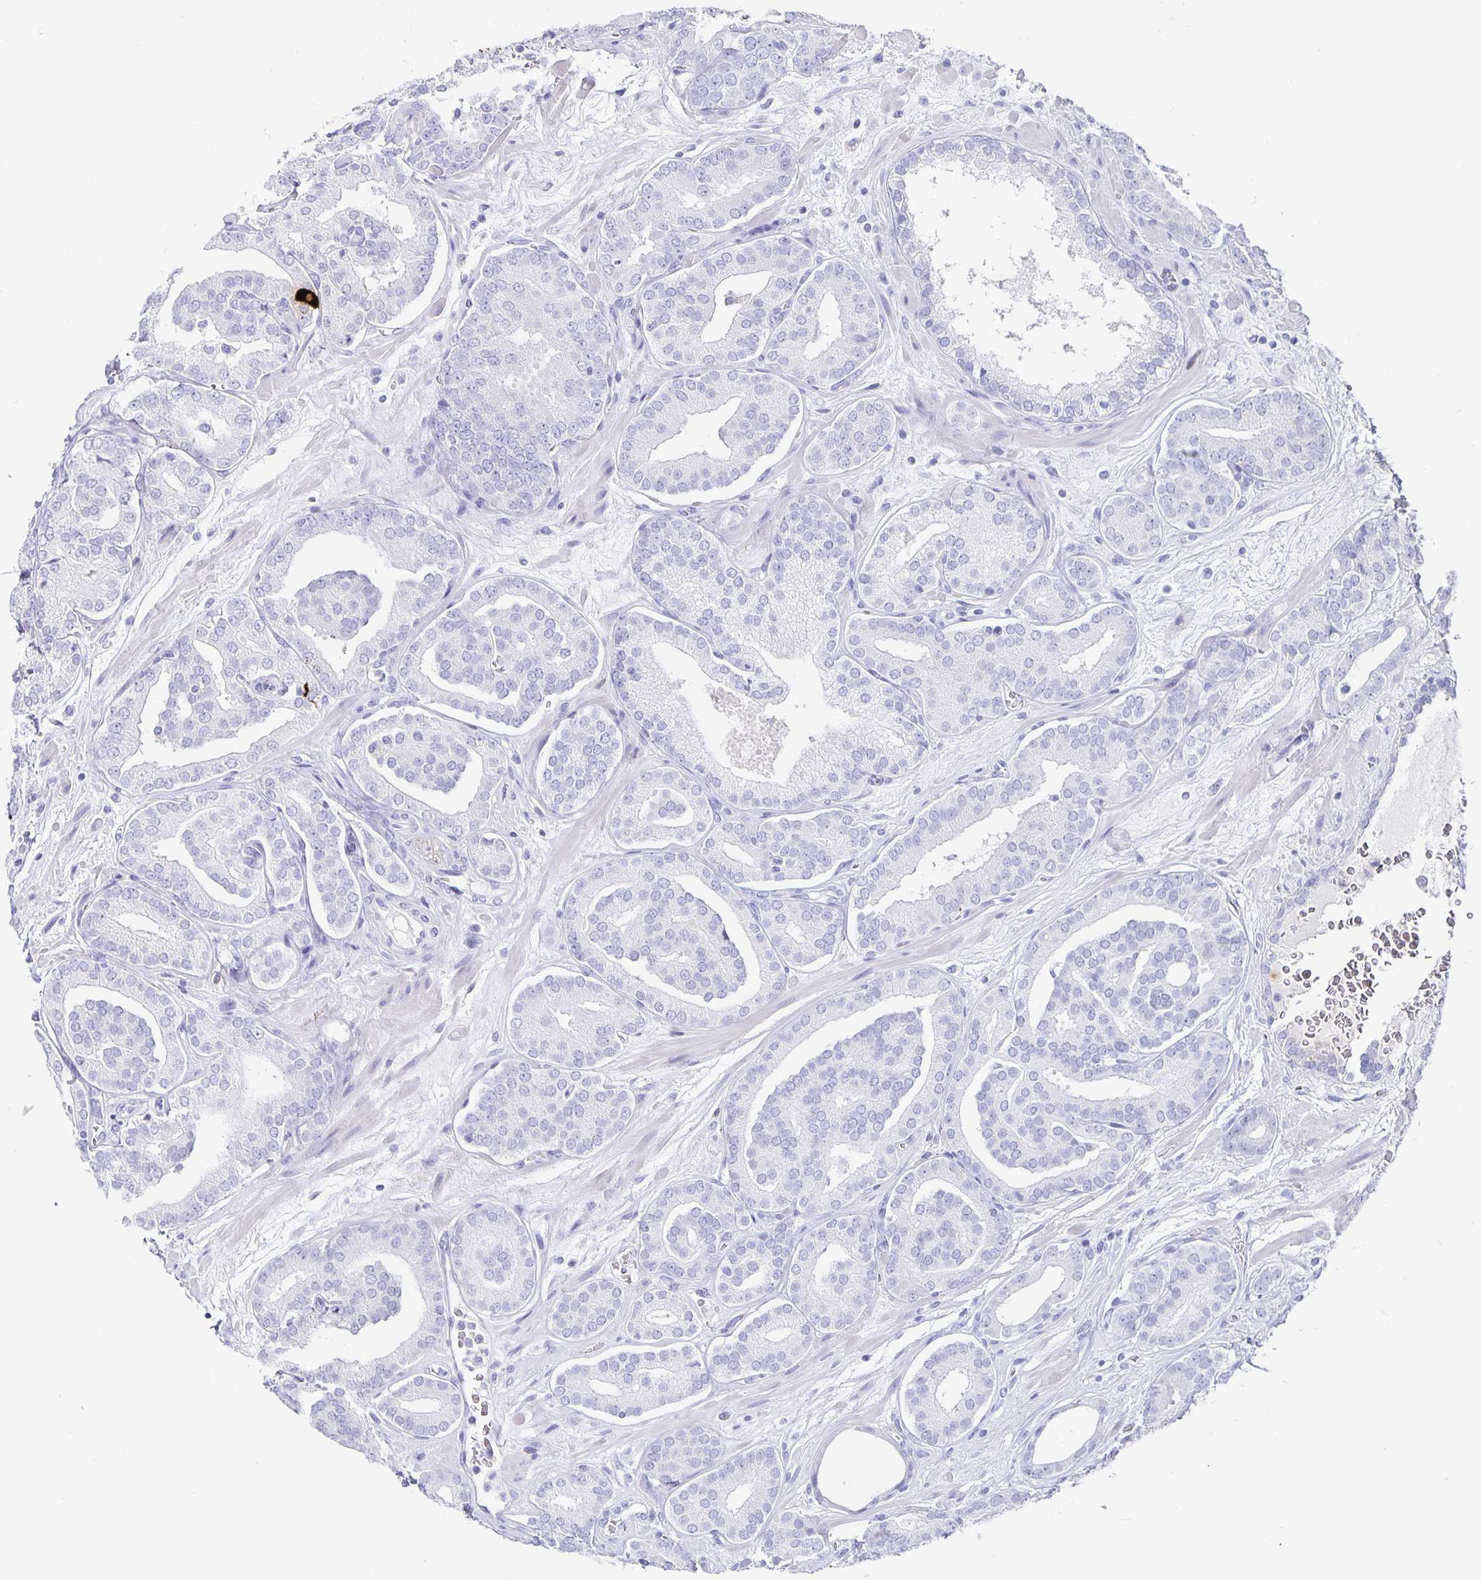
{"staining": {"intensity": "negative", "quantity": "none", "location": "none"}, "tissue": "prostate cancer", "cell_type": "Tumor cells", "image_type": "cancer", "snomed": [{"axis": "morphology", "description": "Adenocarcinoma, High grade"}, {"axis": "topography", "description": "Prostate"}], "caption": "Immunohistochemical staining of human prostate high-grade adenocarcinoma shows no significant staining in tumor cells. The staining was performed using DAB (3,3'-diaminobenzidine) to visualize the protein expression in brown, while the nuclei were stained in blue with hematoxylin (Magnification: 20x).", "gene": "CHGA", "patient": {"sex": "male", "age": 66}}